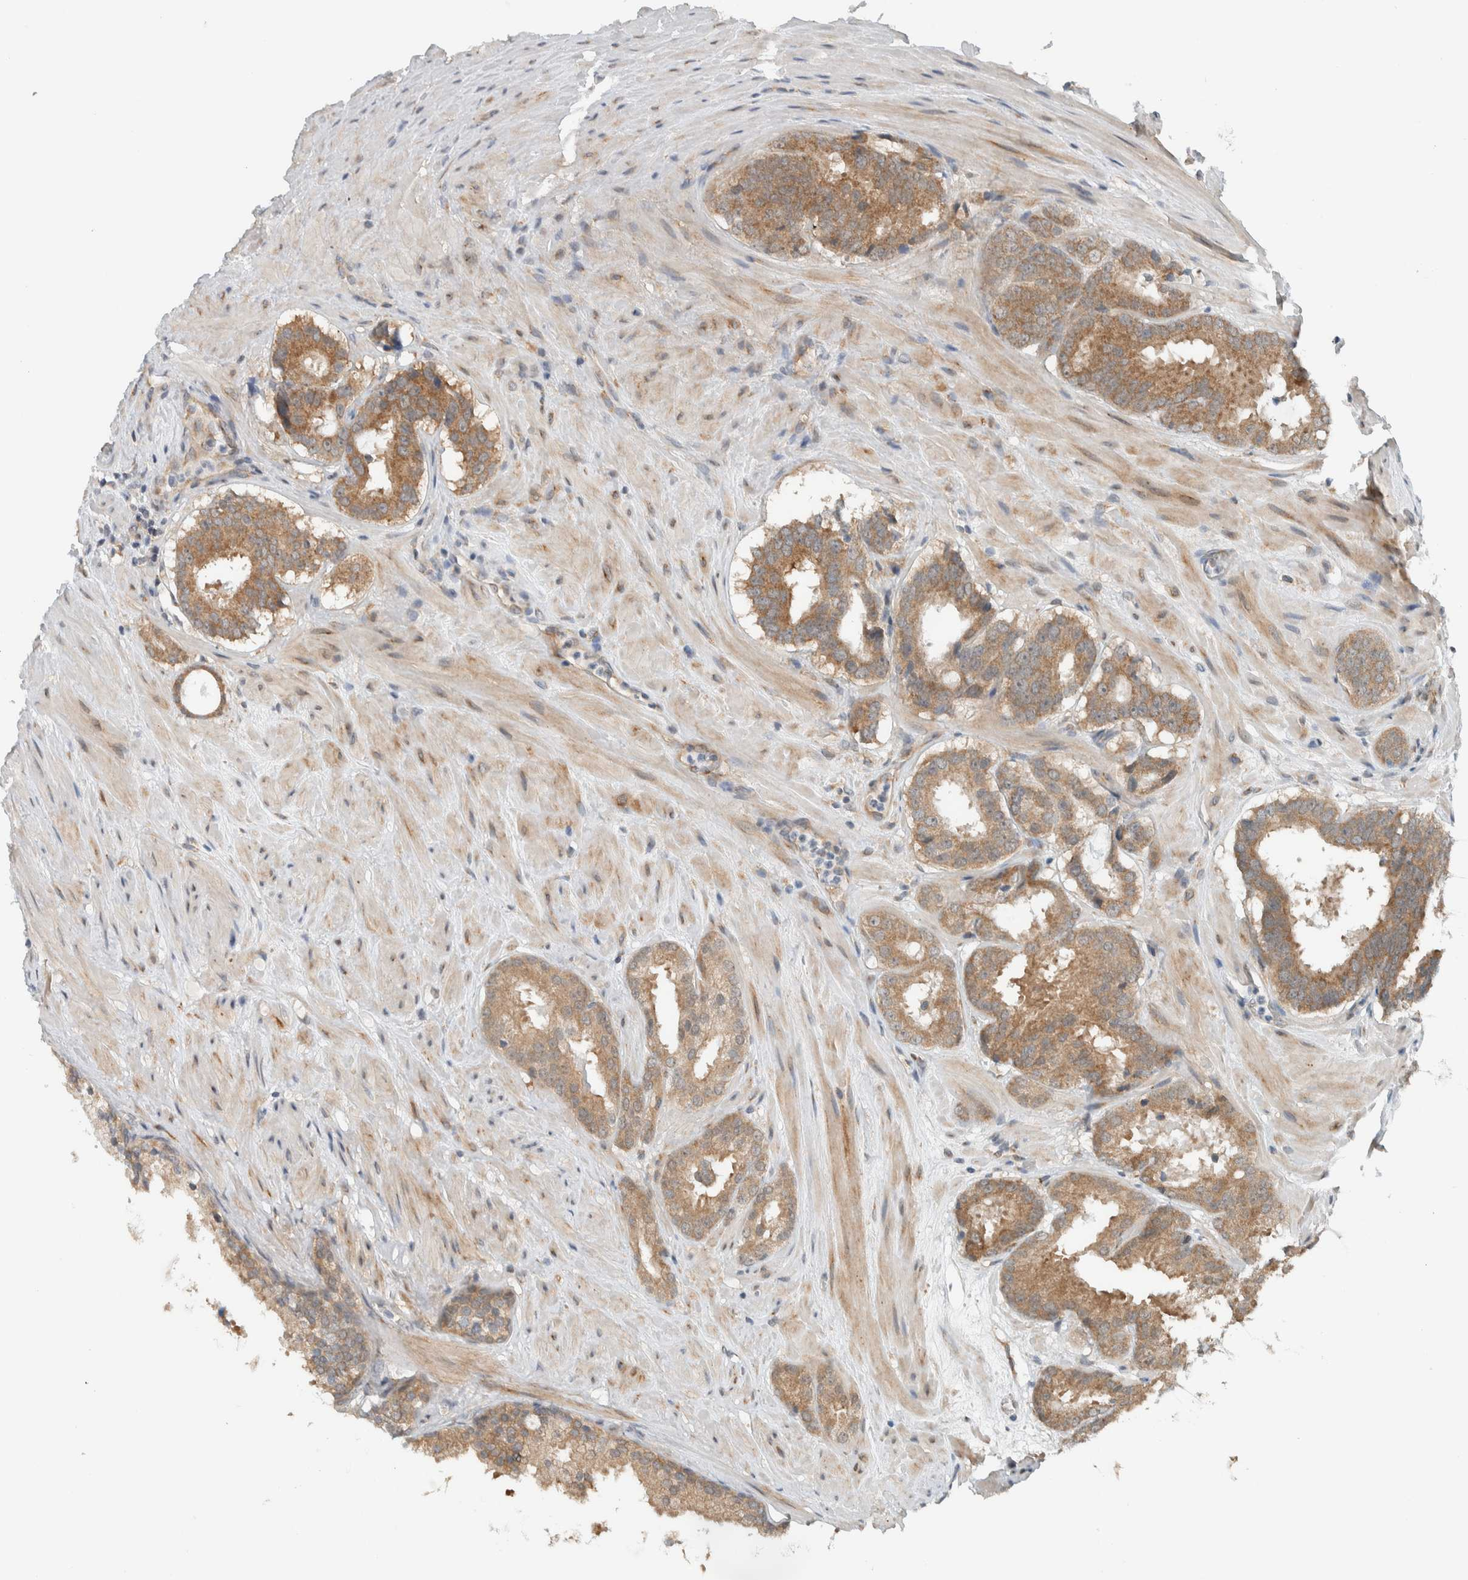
{"staining": {"intensity": "moderate", "quantity": ">75%", "location": "cytoplasmic/membranous"}, "tissue": "prostate cancer", "cell_type": "Tumor cells", "image_type": "cancer", "snomed": [{"axis": "morphology", "description": "Adenocarcinoma, Low grade"}, {"axis": "topography", "description": "Prostate"}], "caption": "This is a photomicrograph of immunohistochemistry staining of prostate low-grade adenocarcinoma, which shows moderate staining in the cytoplasmic/membranous of tumor cells.", "gene": "RERE", "patient": {"sex": "male", "age": 69}}